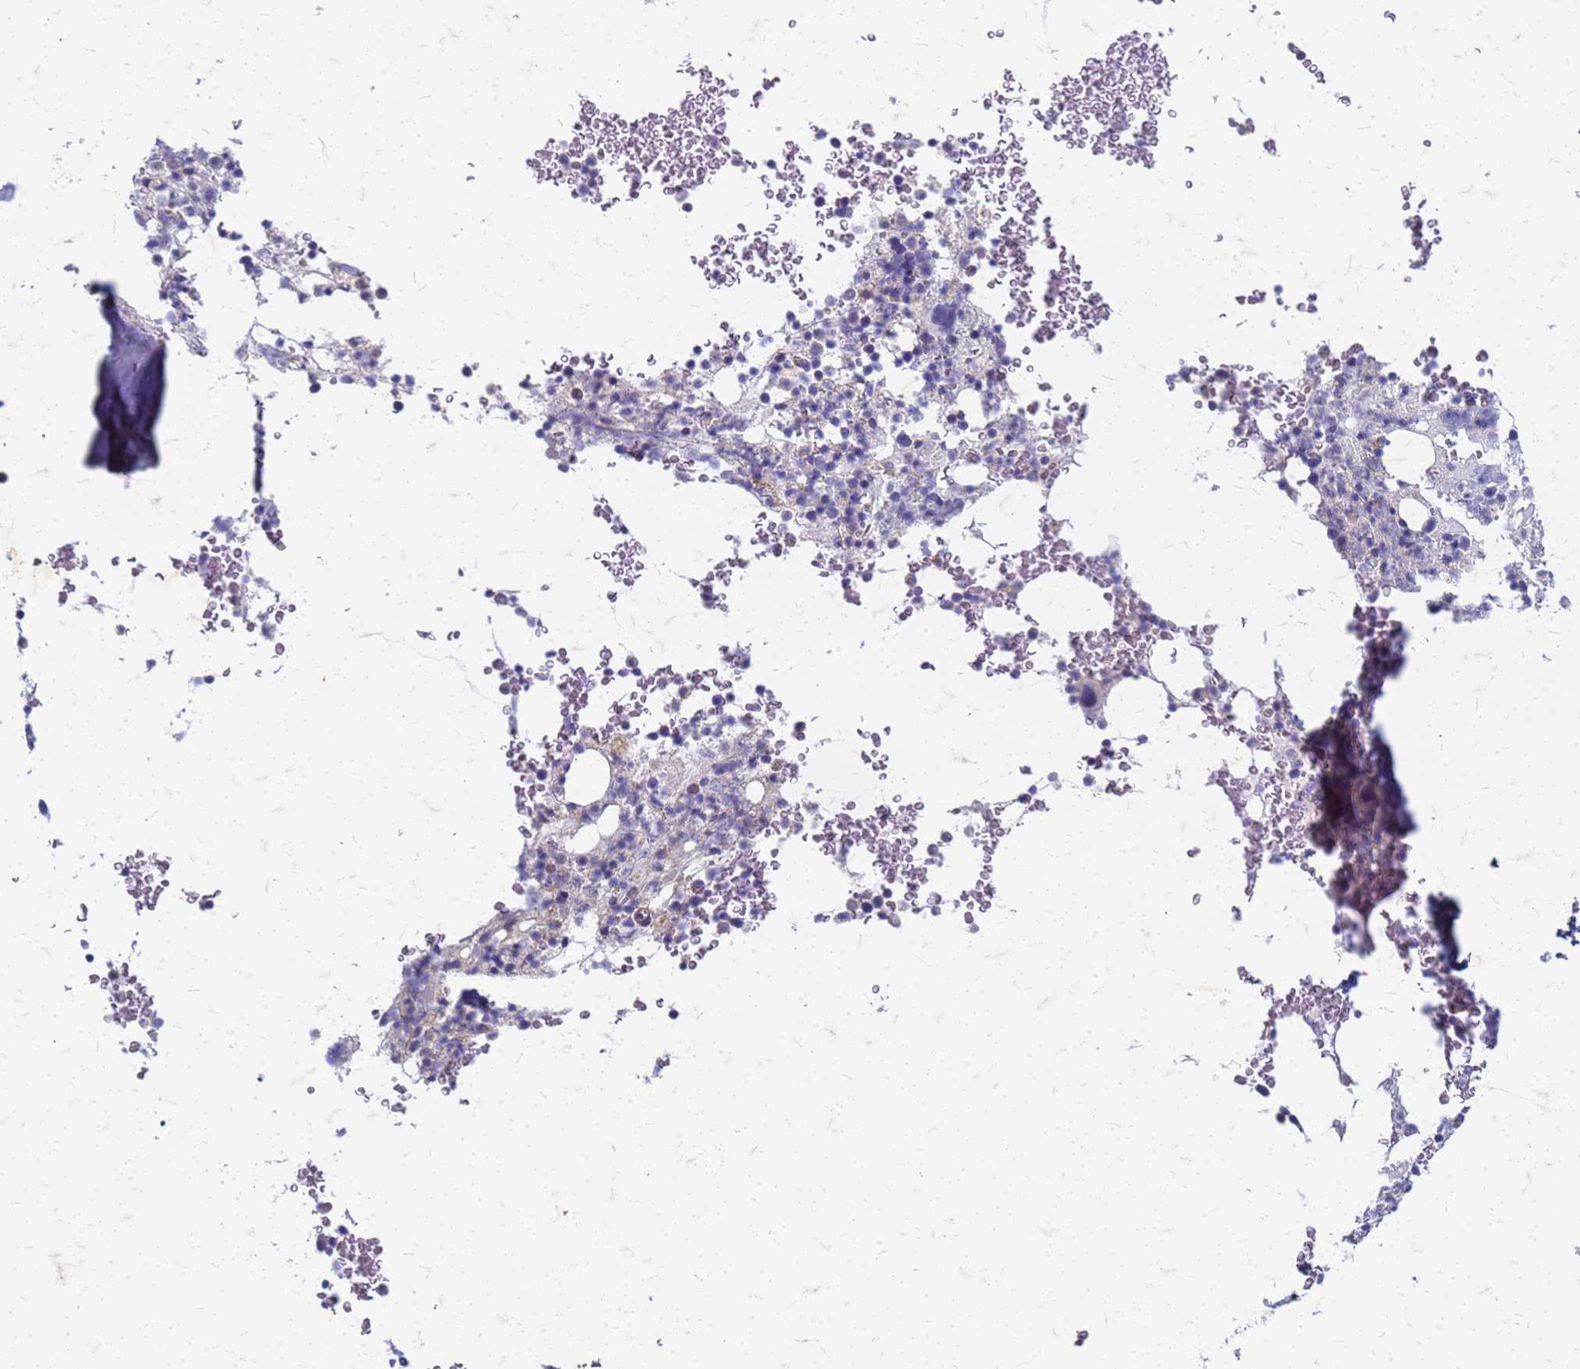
{"staining": {"intensity": "negative", "quantity": "none", "location": "none"}, "tissue": "bone marrow", "cell_type": "Hematopoietic cells", "image_type": "normal", "snomed": [{"axis": "morphology", "description": "Normal tissue, NOS"}, {"axis": "topography", "description": "Bone marrow"}], "caption": "Immunohistochemistry of benign bone marrow exhibits no staining in hematopoietic cells.", "gene": "TRIM64B", "patient": {"sex": "male", "age": 58}}